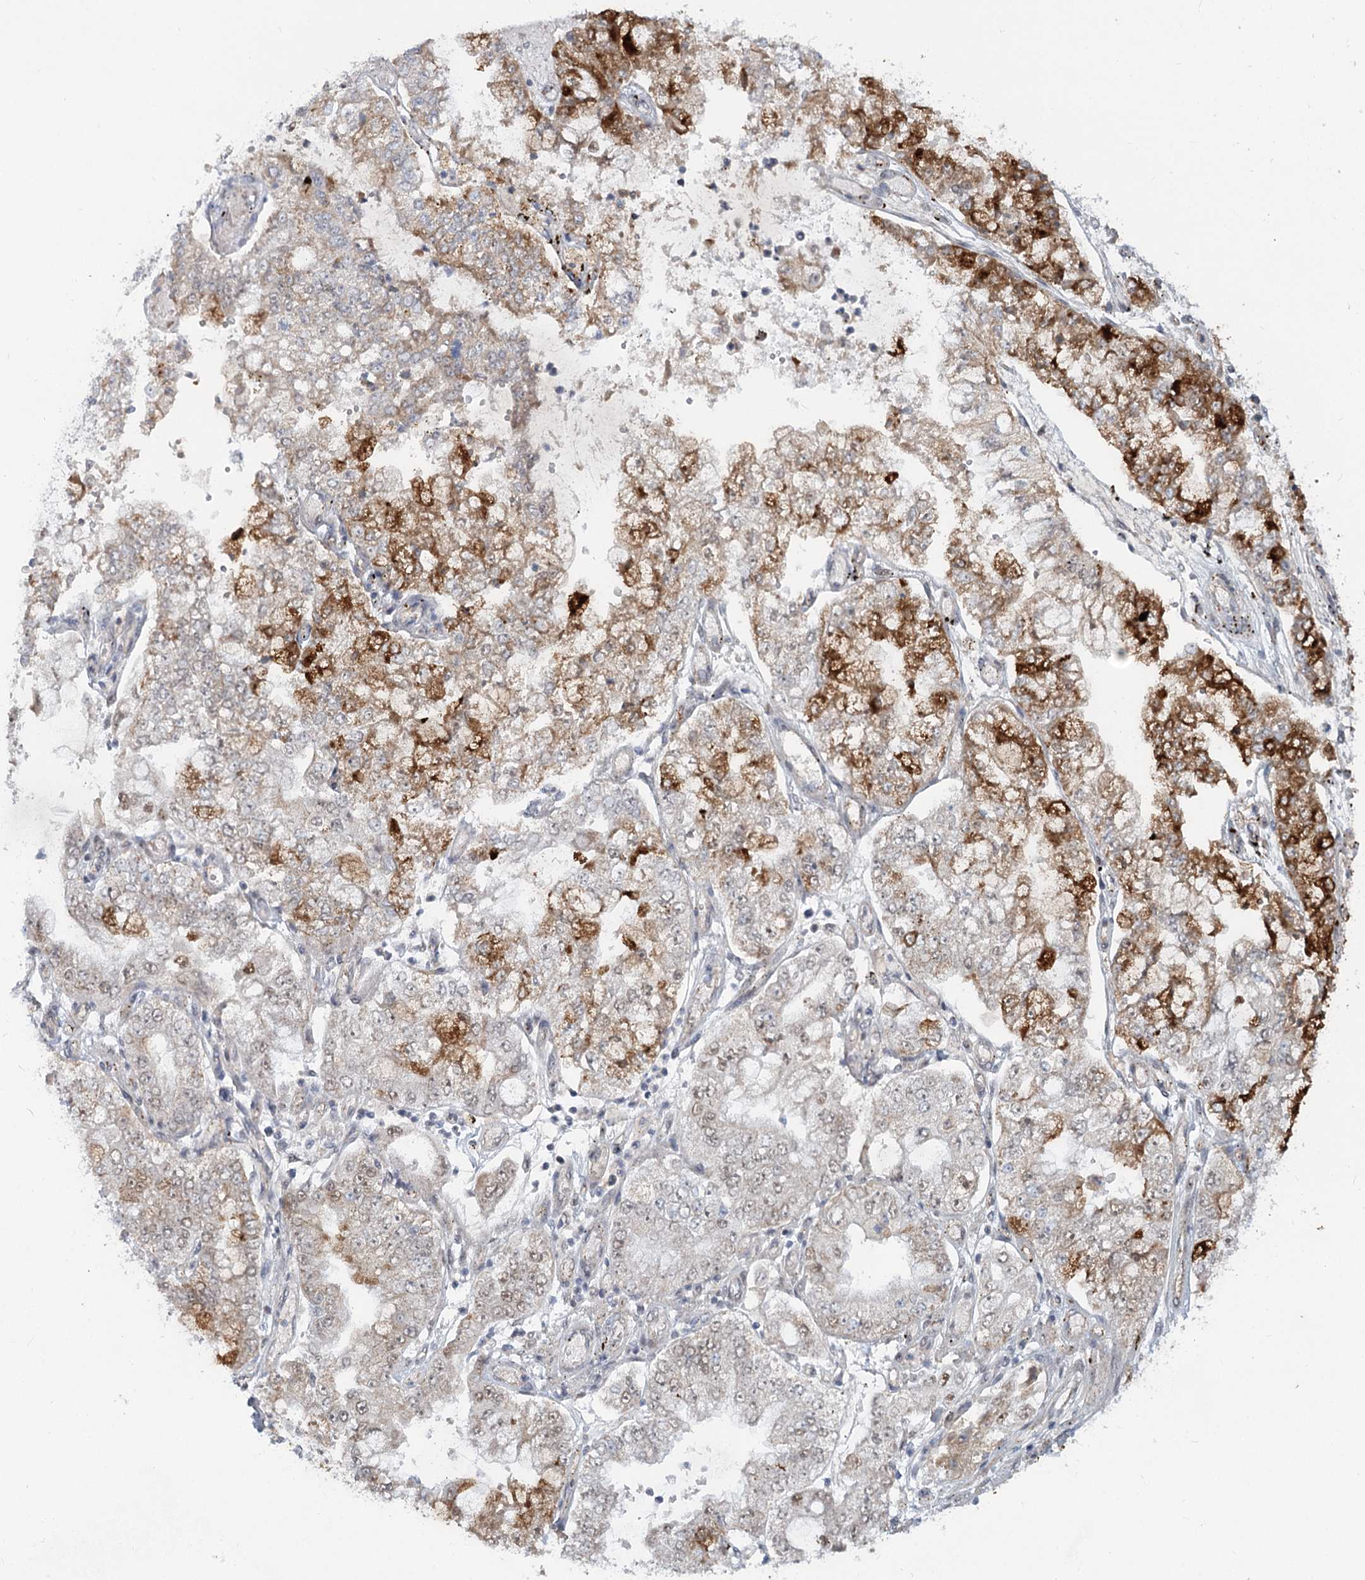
{"staining": {"intensity": "strong", "quantity": "25%-75%", "location": "cytoplasmic/membranous"}, "tissue": "stomach cancer", "cell_type": "Tumor cells", "image_type": "cancer", "snomed": [{"axis": "morphology", "description": "Adenocarcinoma, NOS"}, {"axis": "topography", "description": "Stomach"}], "caption": "A high-resolution histopathology image shows immunohistochemistry (IHC) staining of stomach cancer, which reveals strong cytoplasmic/membranous staining in about 25%-75% of tumor cells.", "gene": "MTG1", "patient": {"sex": "male", "age": 76}}